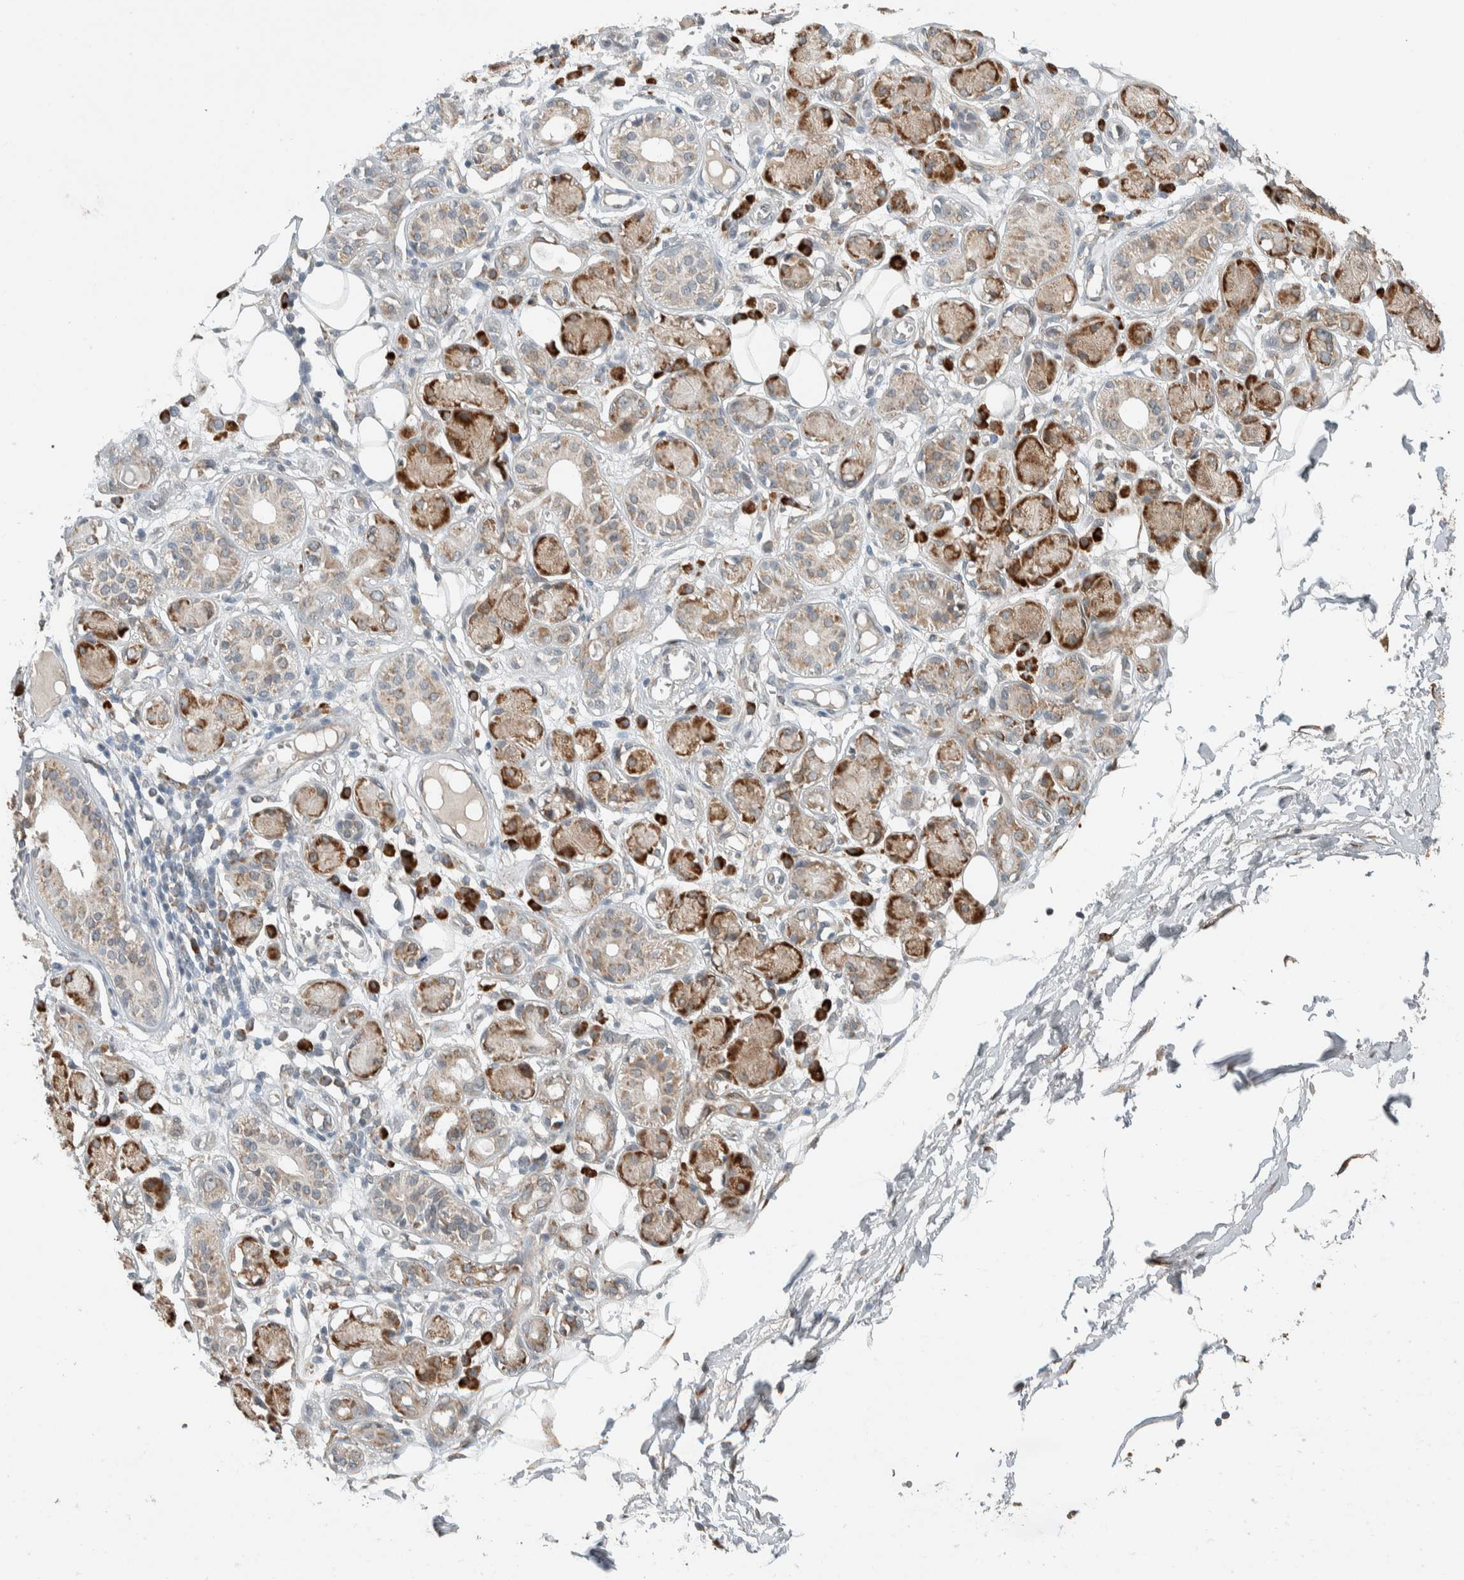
{"staining": {"intensity": "weak", "quantity": "25%-75%", "location": "cytoplasmic/membranous"}, "tissue": "adipose tissue", "cell_type": "Adipocytes", "image_type": "normal", "snomed": [{"axis": "morphology", "description": "Normal tissue, NOS"}, {"axis": "morphology", "description": "Inflammation, NOS"}, {"axis": "topography", "description": "Vascular tissue"}, {"axis": "topography", "description": "Salivary gland"}], "caption": "A high-resolution histopathology image shows immunohistochemistry staining of unremarkable adipose tissue, which shows weak cytoplasmic/membranous expression in approximately 25%-75% of adipocytes.", "gene": "CTBP2", "patient": {"sex": "female", "age": 75}}